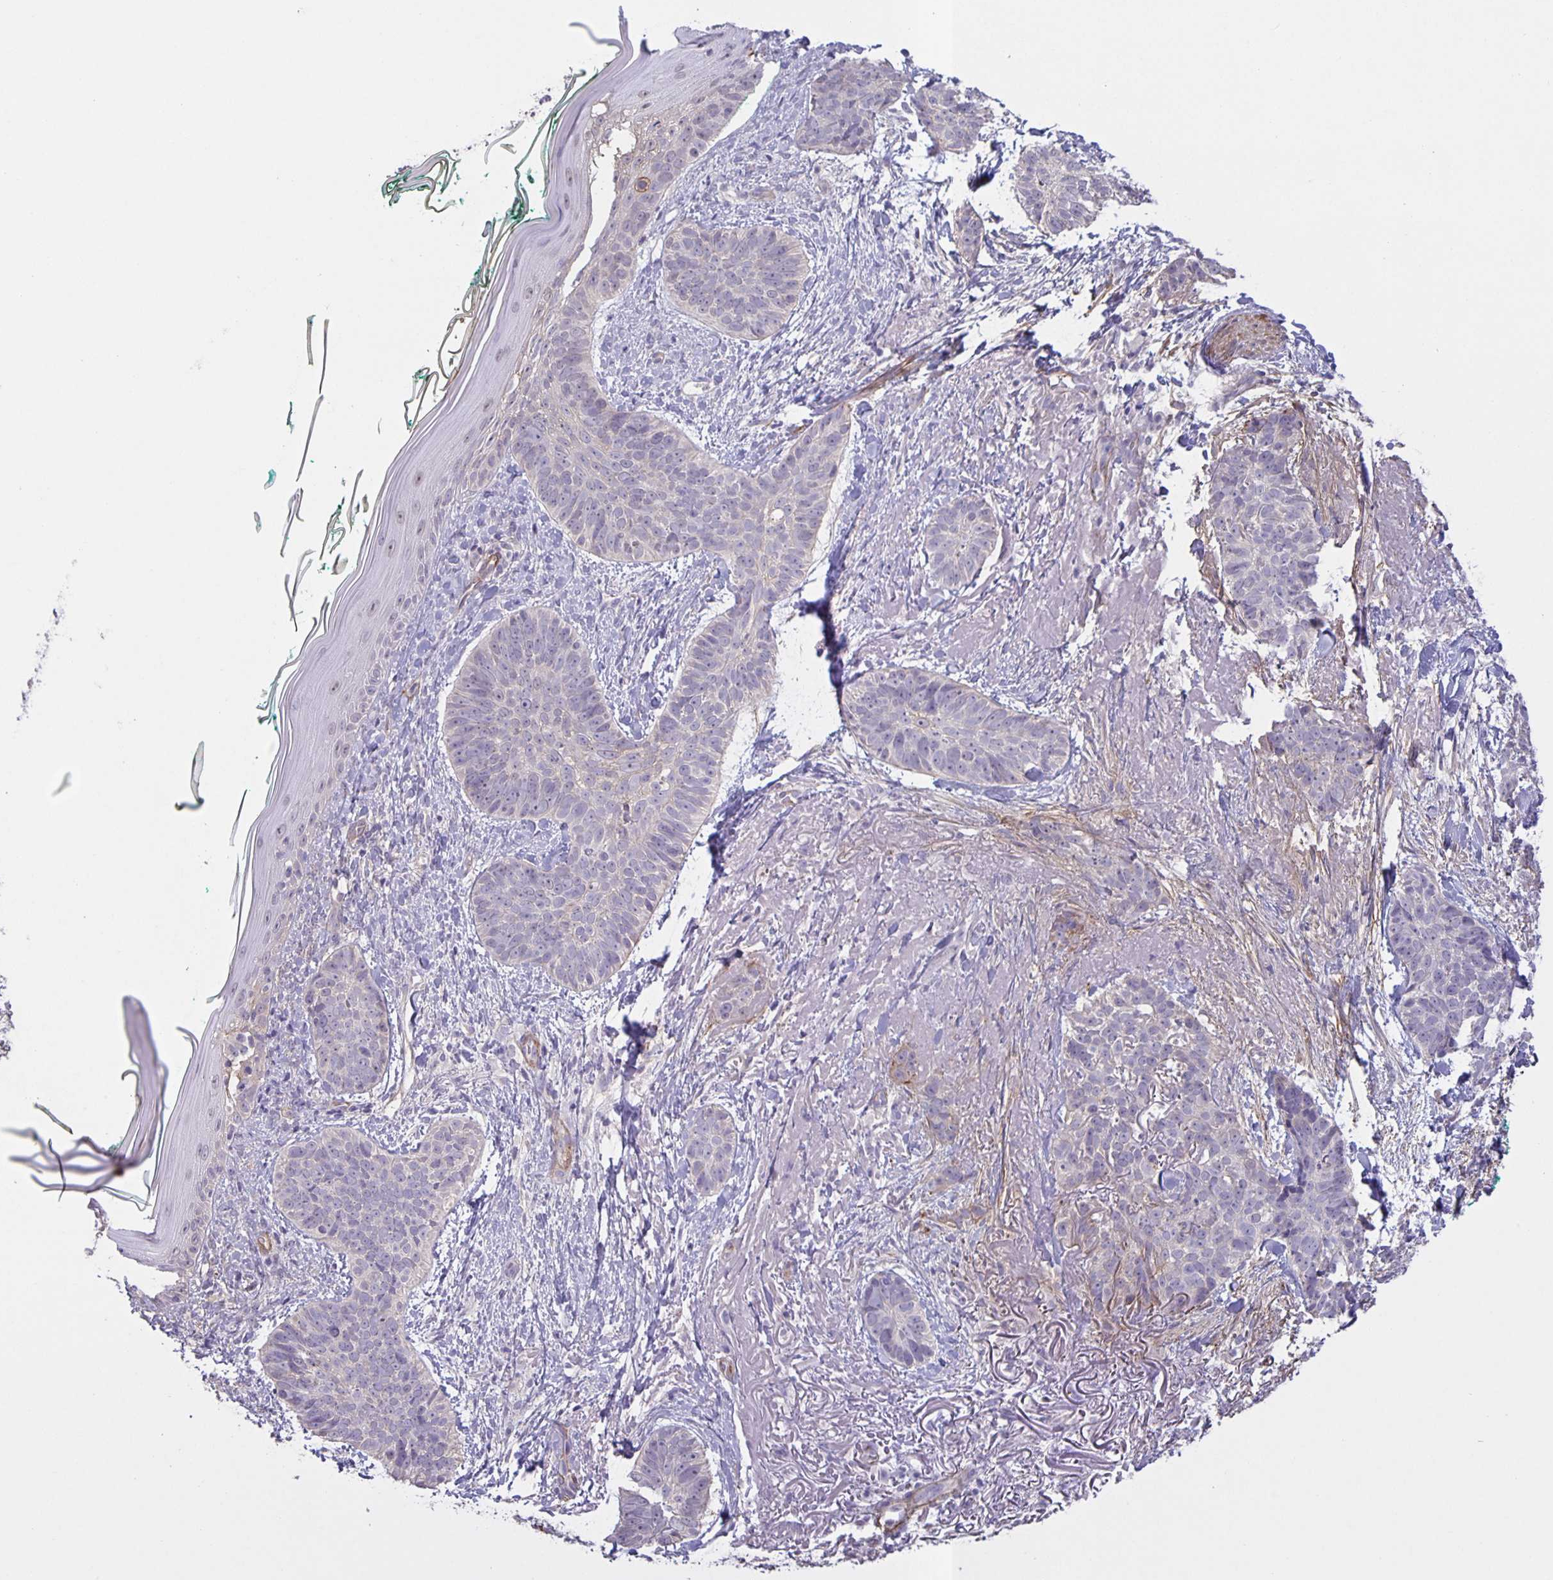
{"staining": {"intensity": "negative", "quantity": "none", "location": "none"}, "tissue": "skin cancer", "cell_type": "Tumor cells", "image_type": "cancer", "snomed": [{"axis": "morphology", "description": "Basal cell carcinoma"}, {"axis": "topography", "description": "Skin"}, {"axis": "topography", "description": "Skin of face"}, {"axis": "topography", "description": "Skin of nose"}], "caption": "DAB immunohistochemical staining of human skin cancer demonstrates no significant positivity in tumor cells.", "gene": "SRCIN1", "patient": {"sex": "female", "age": 86}}